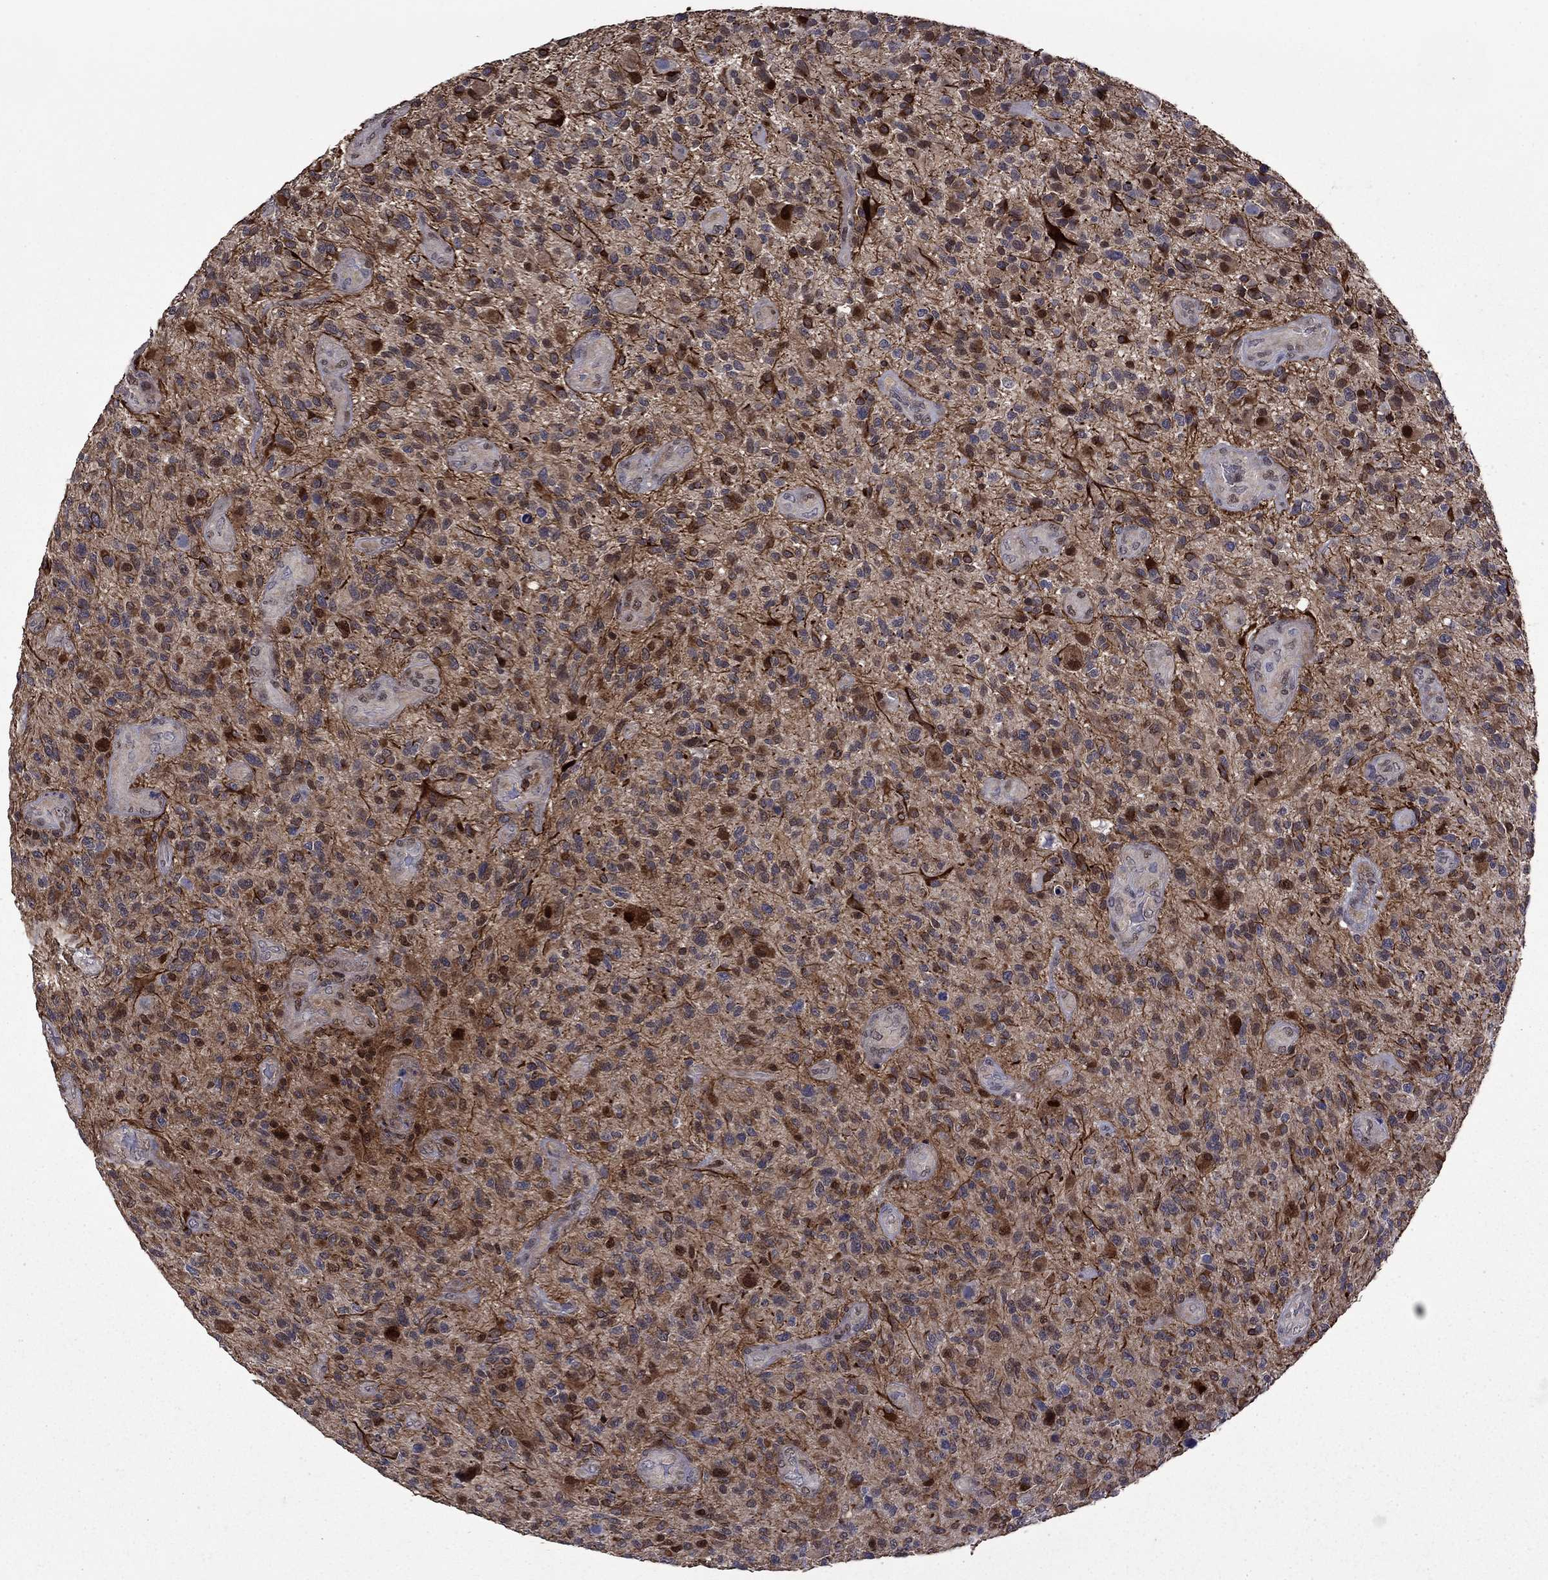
{"staining": {"intensity": "strong", "quantity": "<25%", "location": "cytoplasmic/membranous"}, "tissue": "glioma", "cell_type": "Tumor cells", "image_type": "cancer", "snomed": [{"axis": "morphology", "description": "Glioma, malignant, High grade"}, {"axis": "topography", "description": "Brain"}], "caption": "Strong cytoplasmic/membranous positivity for a protein is appreciated in approximately <25% of tumor cells of malignant glioma (high-grade) using immunohistochemistry.", "gene": "APPBP2", "patient": {"sex": "male", "age": 47}}